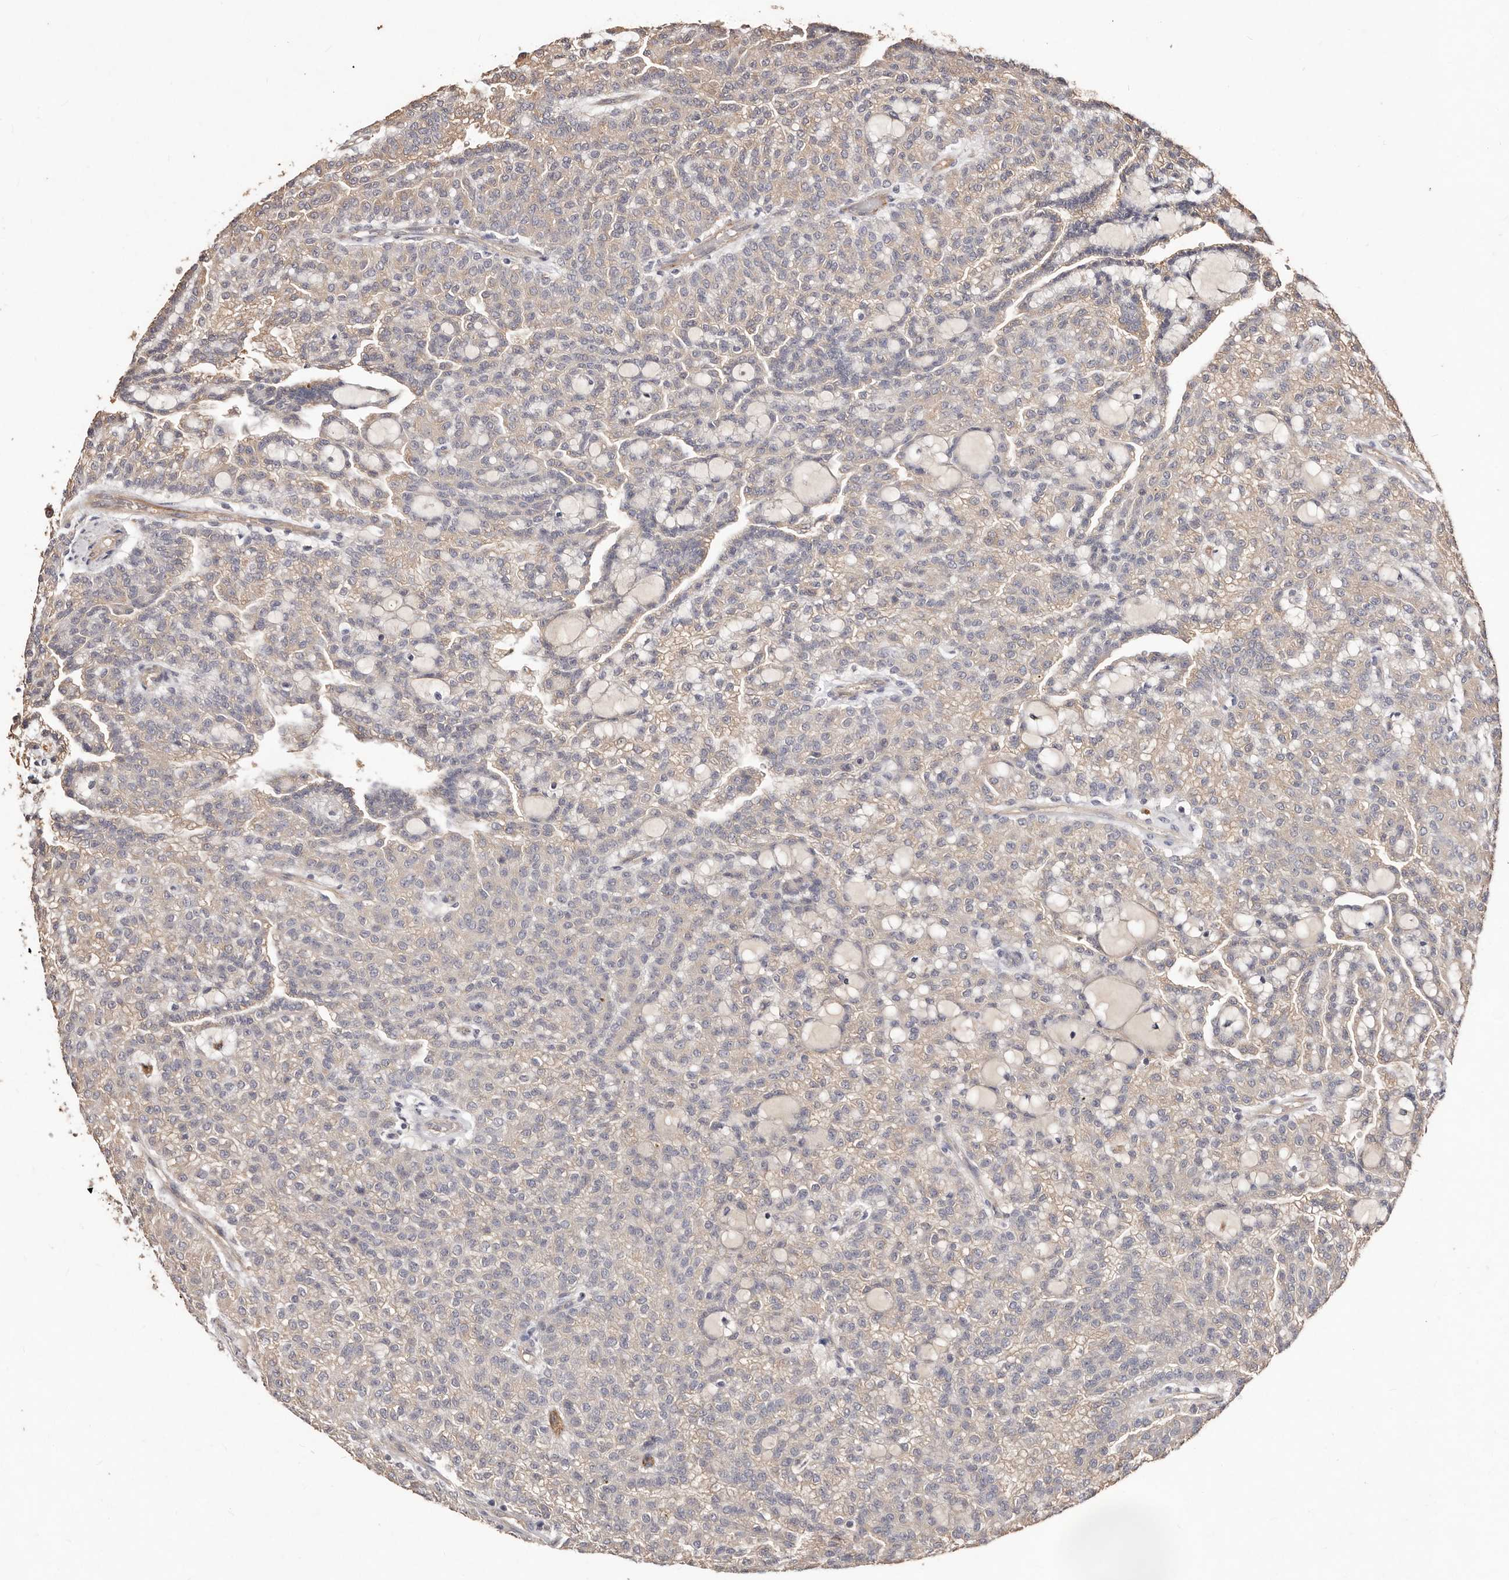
{"staining": {"intensity": "weak", "quantity": "<25%", "location": "cytoplasmic/membranous"}, "tissue": "renal cancer", "cell_type": "Tumor cells", "image_type": "cancer", "snomed": [{"axis": "morphology", "description": "Adenocarcinoma, NOS"}, {"axis": "topography", "description": "Kidney"}], "caption": "Adenocarcinoma (renal) stained for a protein using immunohistochemistry (IHC) exhibits no positivity tumor cells.", "gene": "CCL14", "patient": {"sex": "male", "age": 63}}